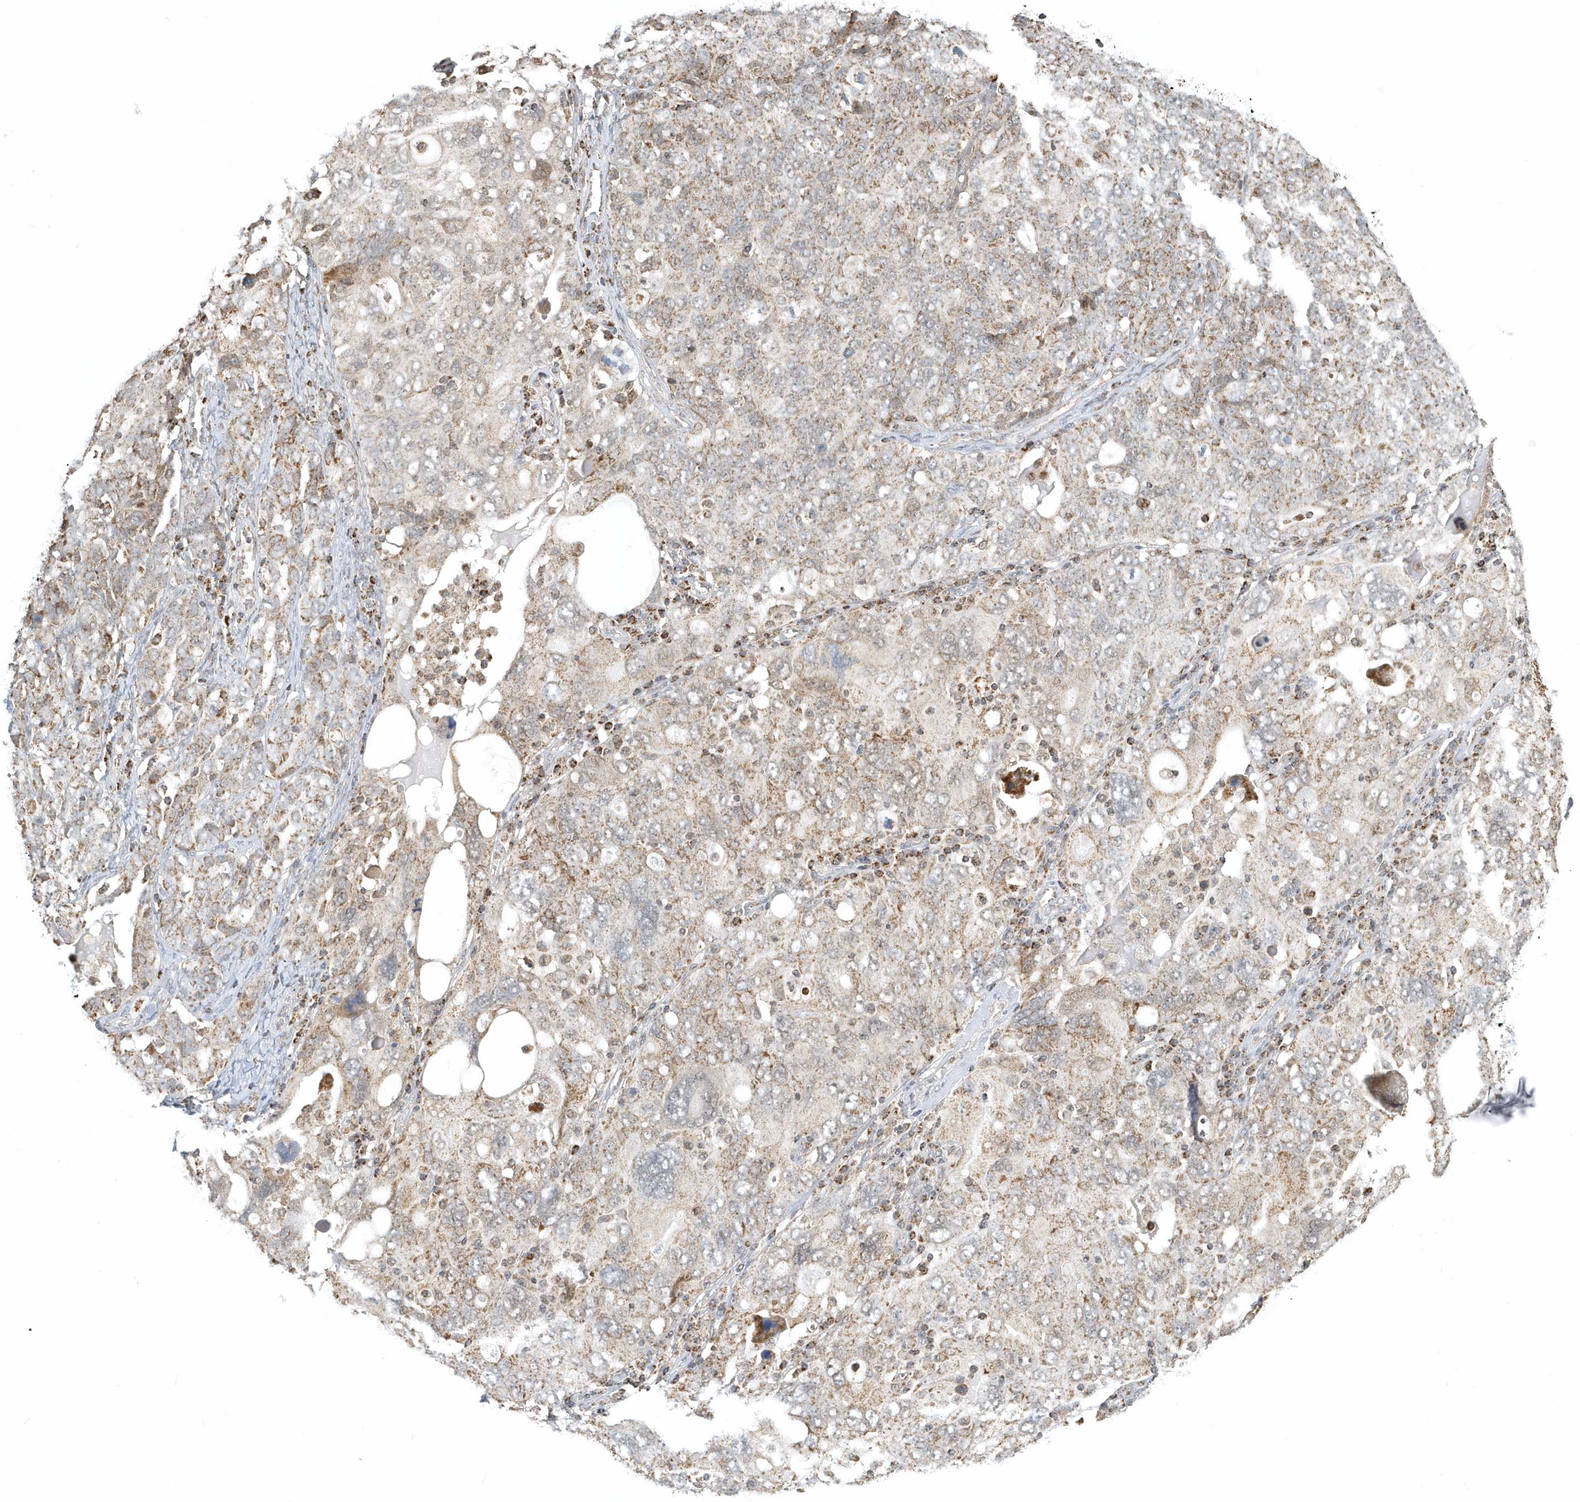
{"staining": {"intensity": "weak", "quantity": ">75%", "location": "cytoplasmic/membranous"}, "tissue": "ovarian cancer", "cell_type": "Tumor cells", "image_type": "cancer", "snomed": [{"axis": "morphology", "description": "Carcinoma, endometroid"}, {"axis": "topography", "description": "Ovary"}], "caption": "Tumor cells display low levels of weak cytoplasmic/membranous expression in about >75% of cells in human ovarian cancer. The staining was performed using DAB, with brown indicating positive protein expression. Nuclei are stained blue with hematoxylin.", "gene": "PSMD6", "patient": {"sex": "female", "age": 62}}